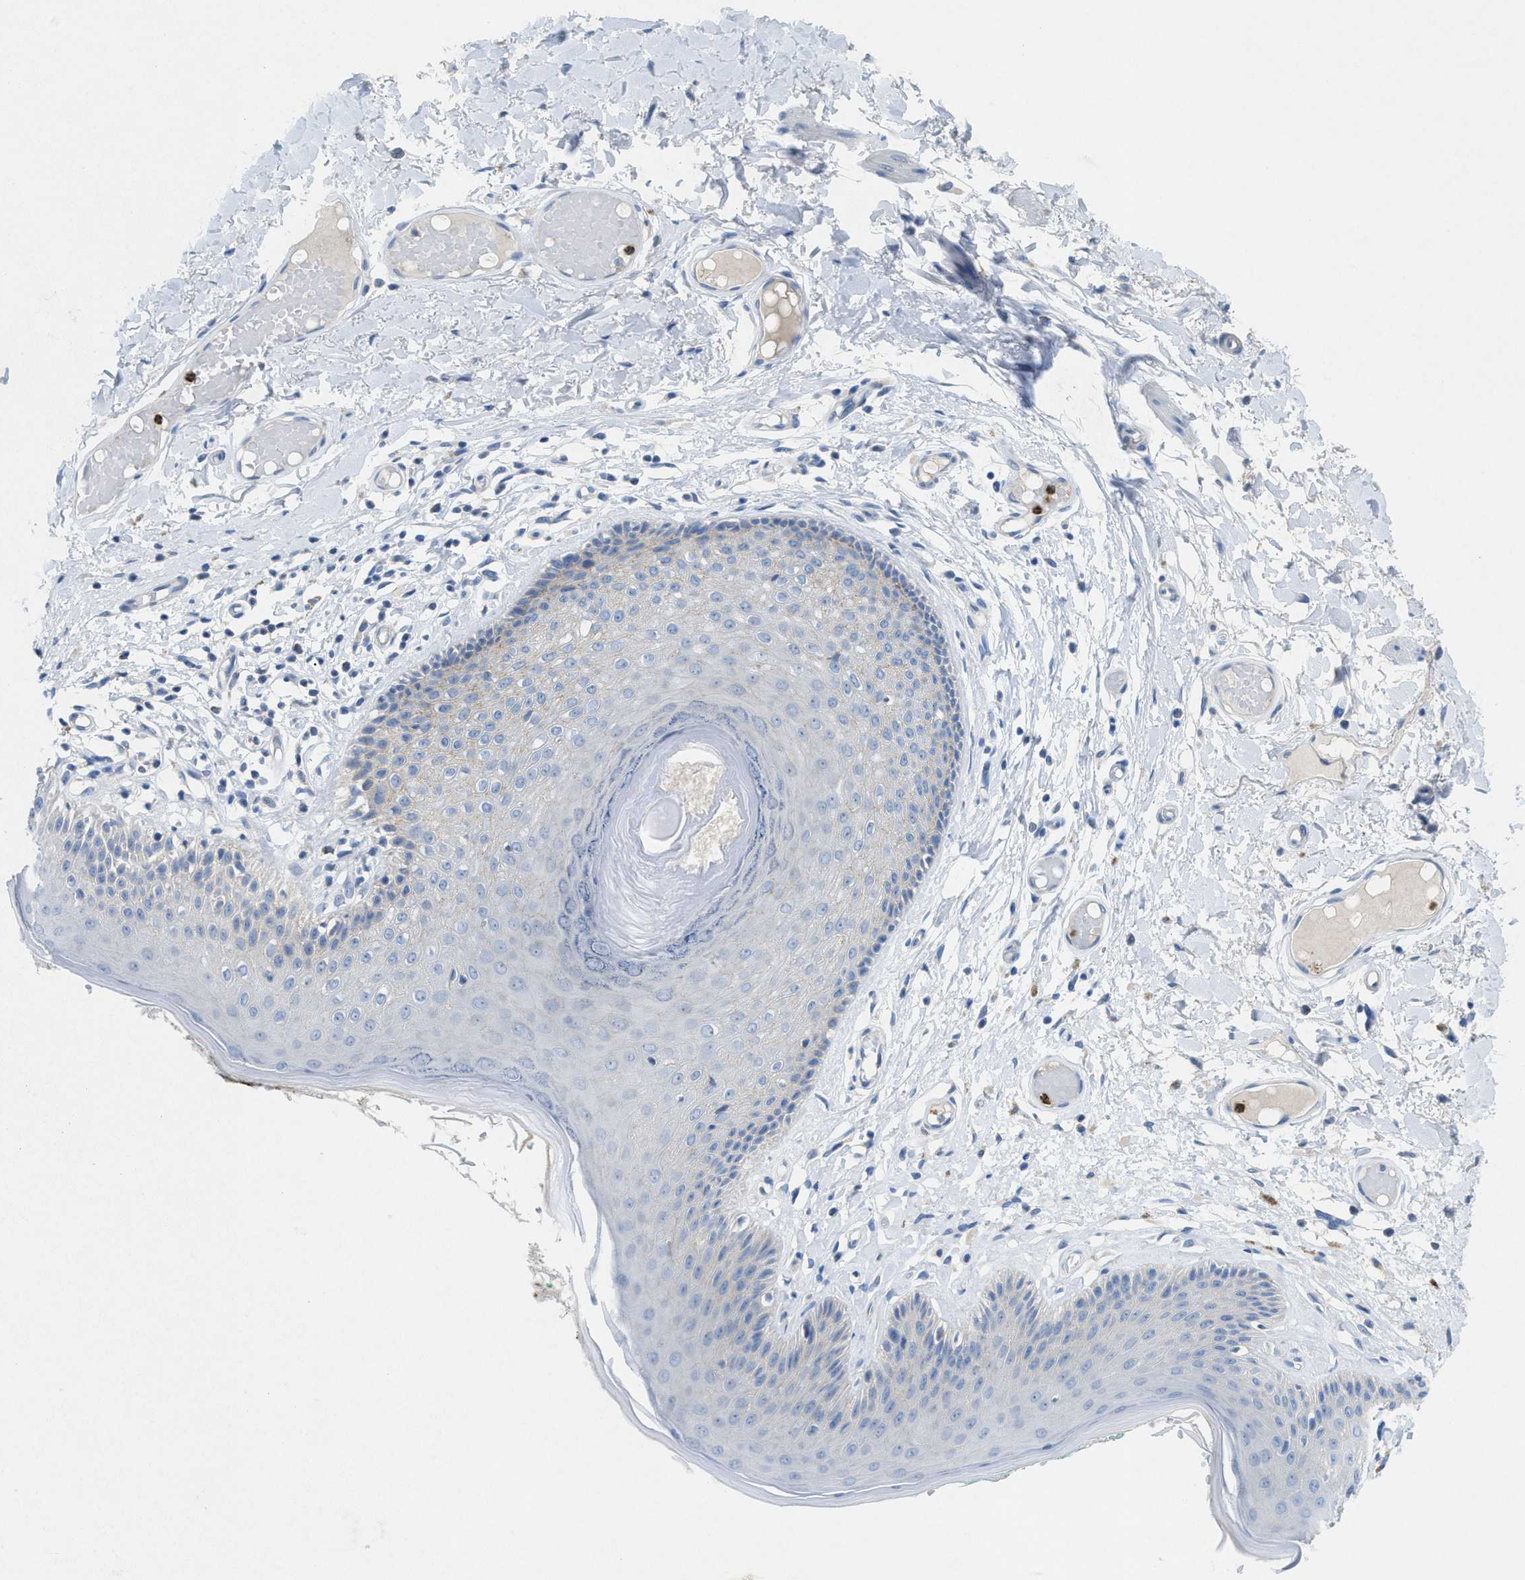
{"staining": {"intensity": "moderate", "quantity": "<25%", "location": "cytoplasmic/membranous"}, "tissue": "skin", "cell_type": "Epidermal cells", "image_type": "normal", "snomed": [{"axis": "morphology", "description": "Normal tissue, NOS"}, {"axis": "topography", "description": "Vulva"}], "caption": "Unremarkable skin exhibits moderate cytoplasmic/membranous positivity in about <25% of epidermal cells, visualized by immunohistochemistry.", "gene": "CKLF", "patient": {"sex": "female", "age": 73}}